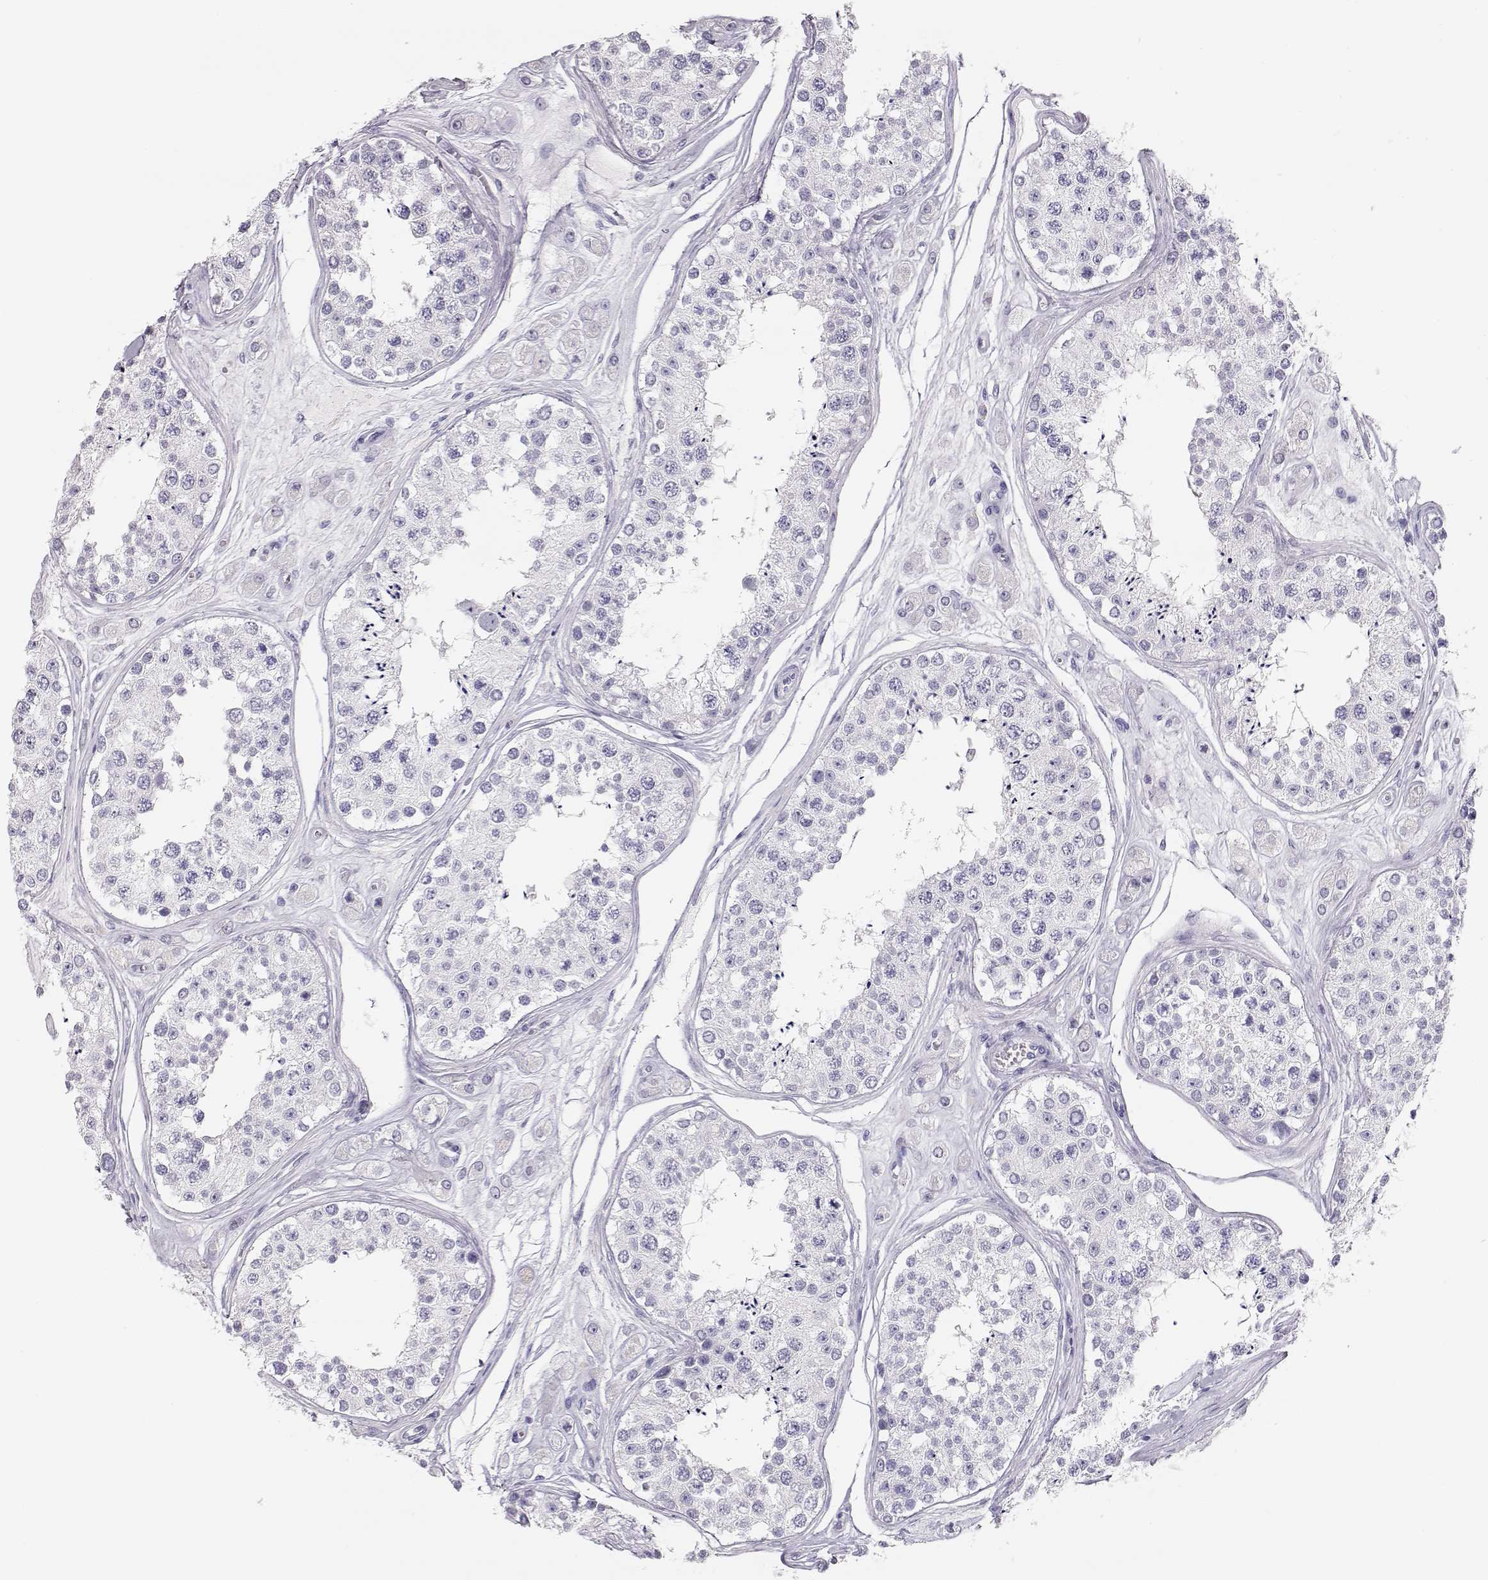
{"staining": {"intensity": "negative", "quantity": "none", "location": "none"}, "tissue": "testis", "cell_type": "Cells in seminiferous ducts", "image_type": "normal", "snomed": [{"axis": "morphology", "description": "Normal tissue, NOS"}, {"axis": "topography", "description": "Testis"}], "caption": "The IHC image has no significant positivity in cells in seminiferous ducts of testis.", "gene": "LEPR", "patient": {"sex": "male", "age": 25}}